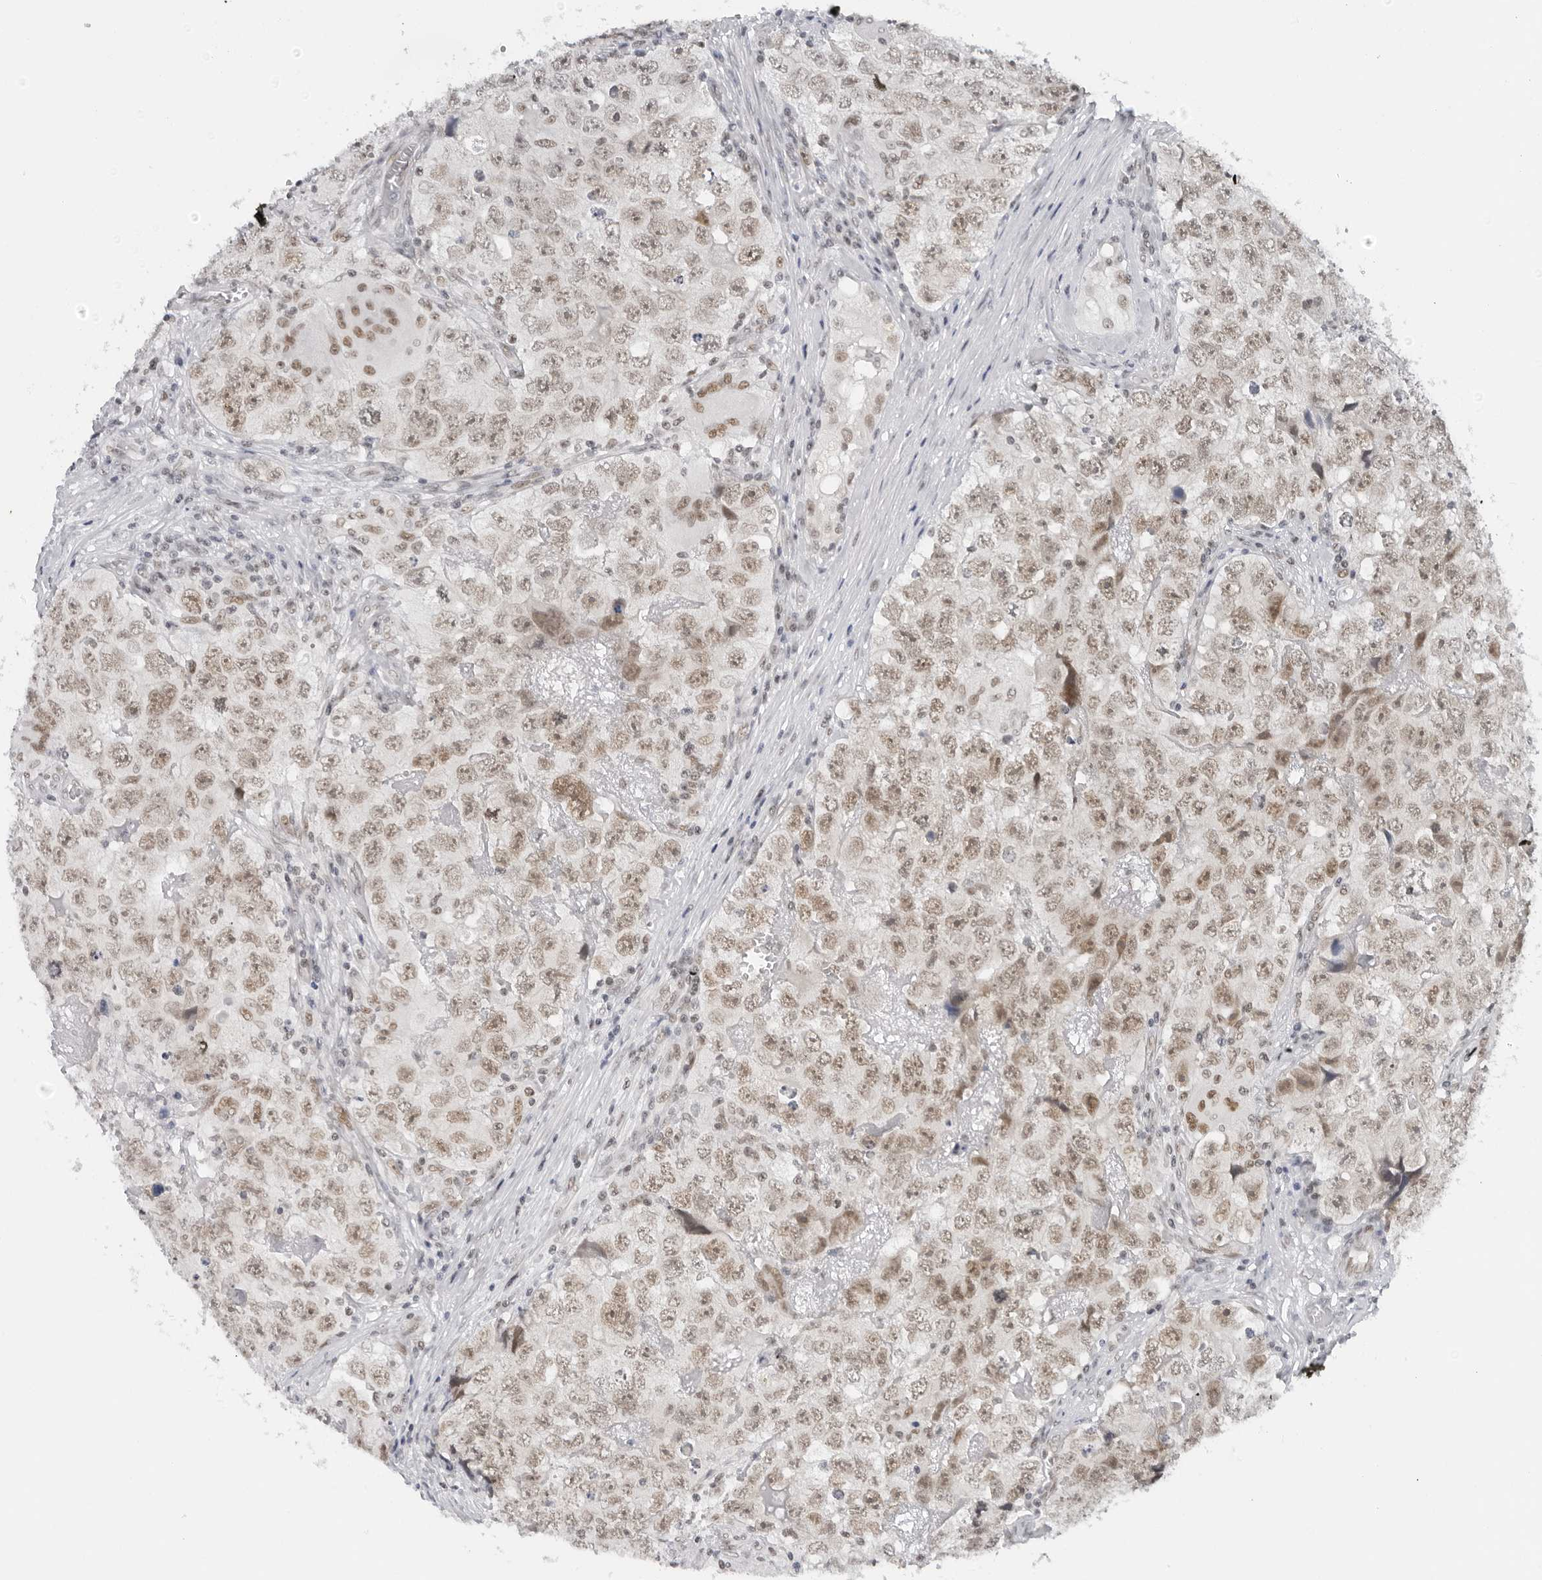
{"staining": {"intensity": "weak", "quantity": ">75%", "location": "nuclear"}, "tissue": "testis cancer", "cell_type": "Tumor cells", "image_type": "cancer", "snomed": [{"axis": "morphology", "description": "Seminoma, NOS"}, {"axis": "morphology", "description": "Carcinoma, Embryonal, NOS"}, {"axis": "topography", "description": "Testis"}], "caption": "Immunohistochemistry (IHC) image of neoplastic tissue: testis cancer stained using IHC shows low levels of weak protein expression localized specifically in the nuclear of tumor cells, appearing as a nuclear brown color.", "gene": "FOXK2", "patient": {"sex": "male", "age": 43}}